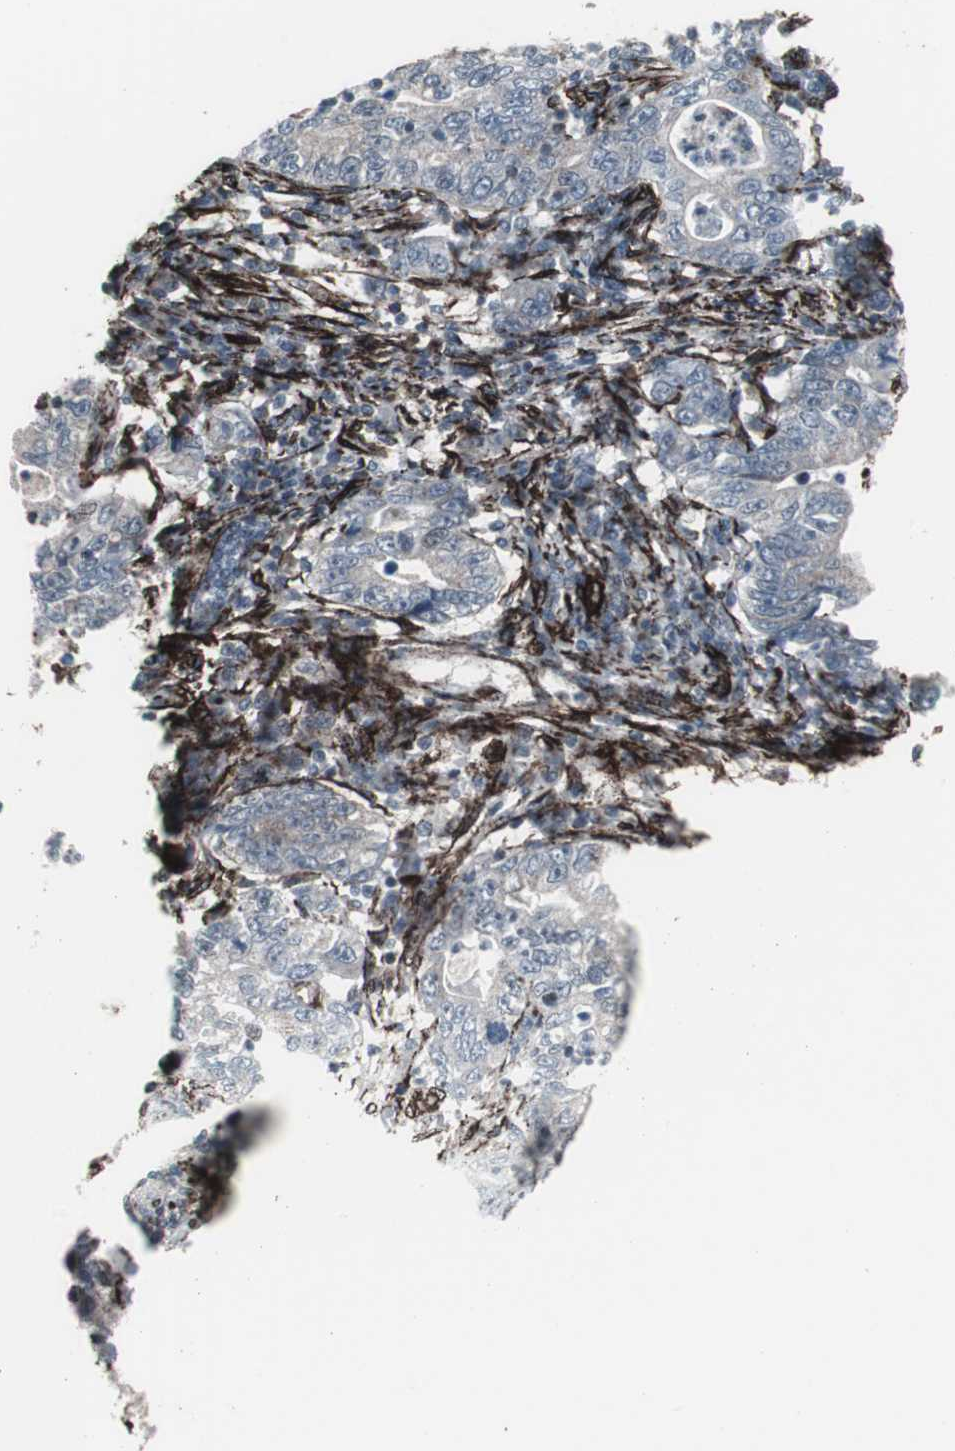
{"staining": {"intensity": "negative", "quantity": "none", "location": "none"}, "tissue": "stomach cancer", "cell_type": "Tumor cells", "image_type": "cancer", "snomed": [{"axis": "morphology", "description": "Adenocarcinoma, NOS"}, {"axis": "topography", "description": "Stomach, lower"}], "caption": "A histopathology image of human adenocarcinoma (stomach) is negative for staining in tumor cells. (DAB (3,3'-diaminobenzidine) immunohistochemistry, high magnification).", "gene": "PDGFA", "patient": {"sex": "female", "age": 72}}